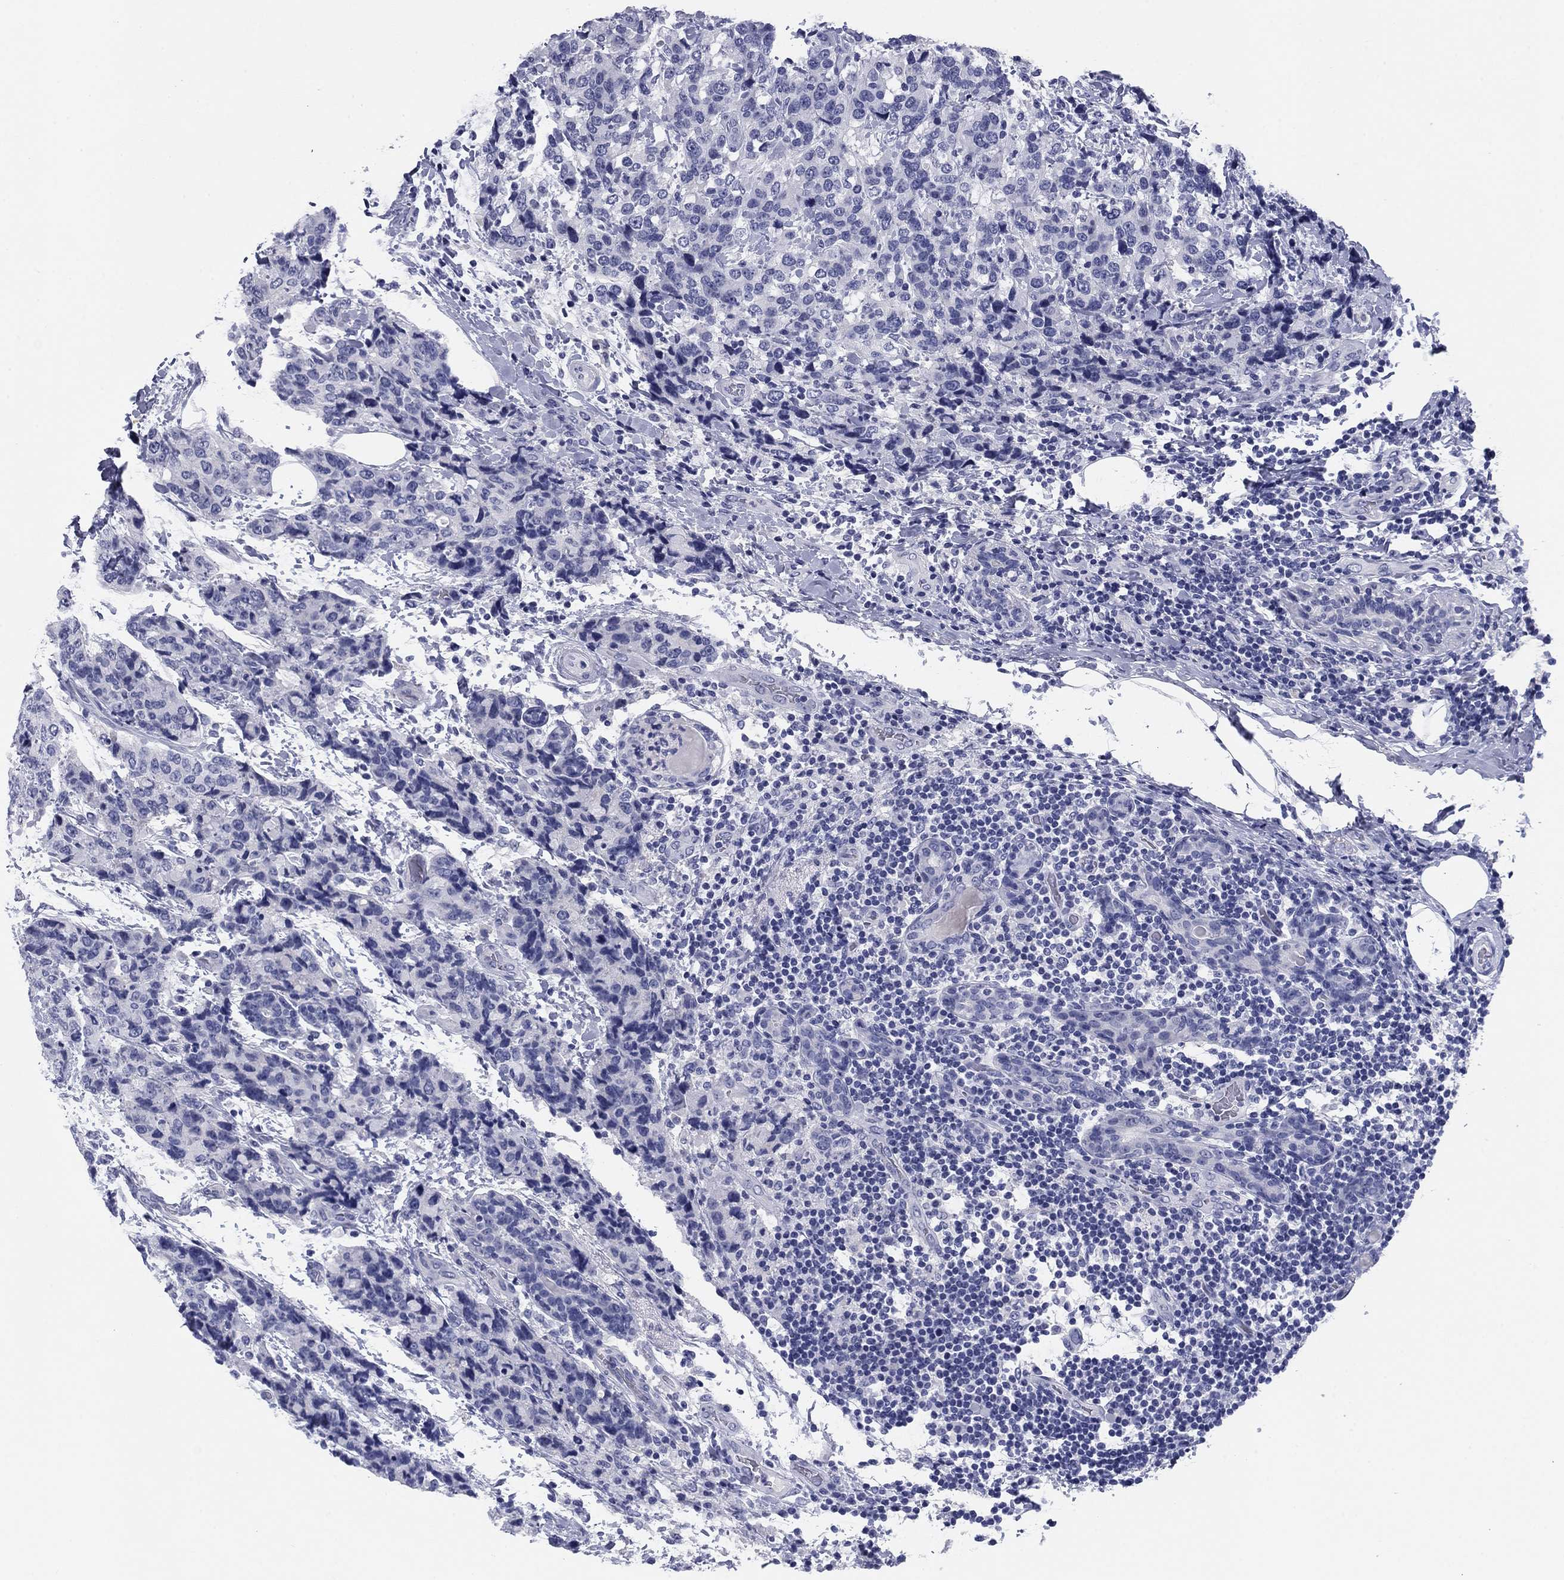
{"staining": {"intensity": "negative", "quantity": "none", "location": "none"}, "tissue": "breast cancer", "cell_type": "Tumor cells", "image_type": "cancer", "snomed": [{"axis": "morphology", "description": "Lobular carcinoma"}, {"axis": "topography", "description": "Breast"}], "caption": "The photomicrograph displays no staining of tumor cells in lobular carcinoma (breast).", "gene": "KCNH1", "patient": {"sex": "female", "age": 59}}